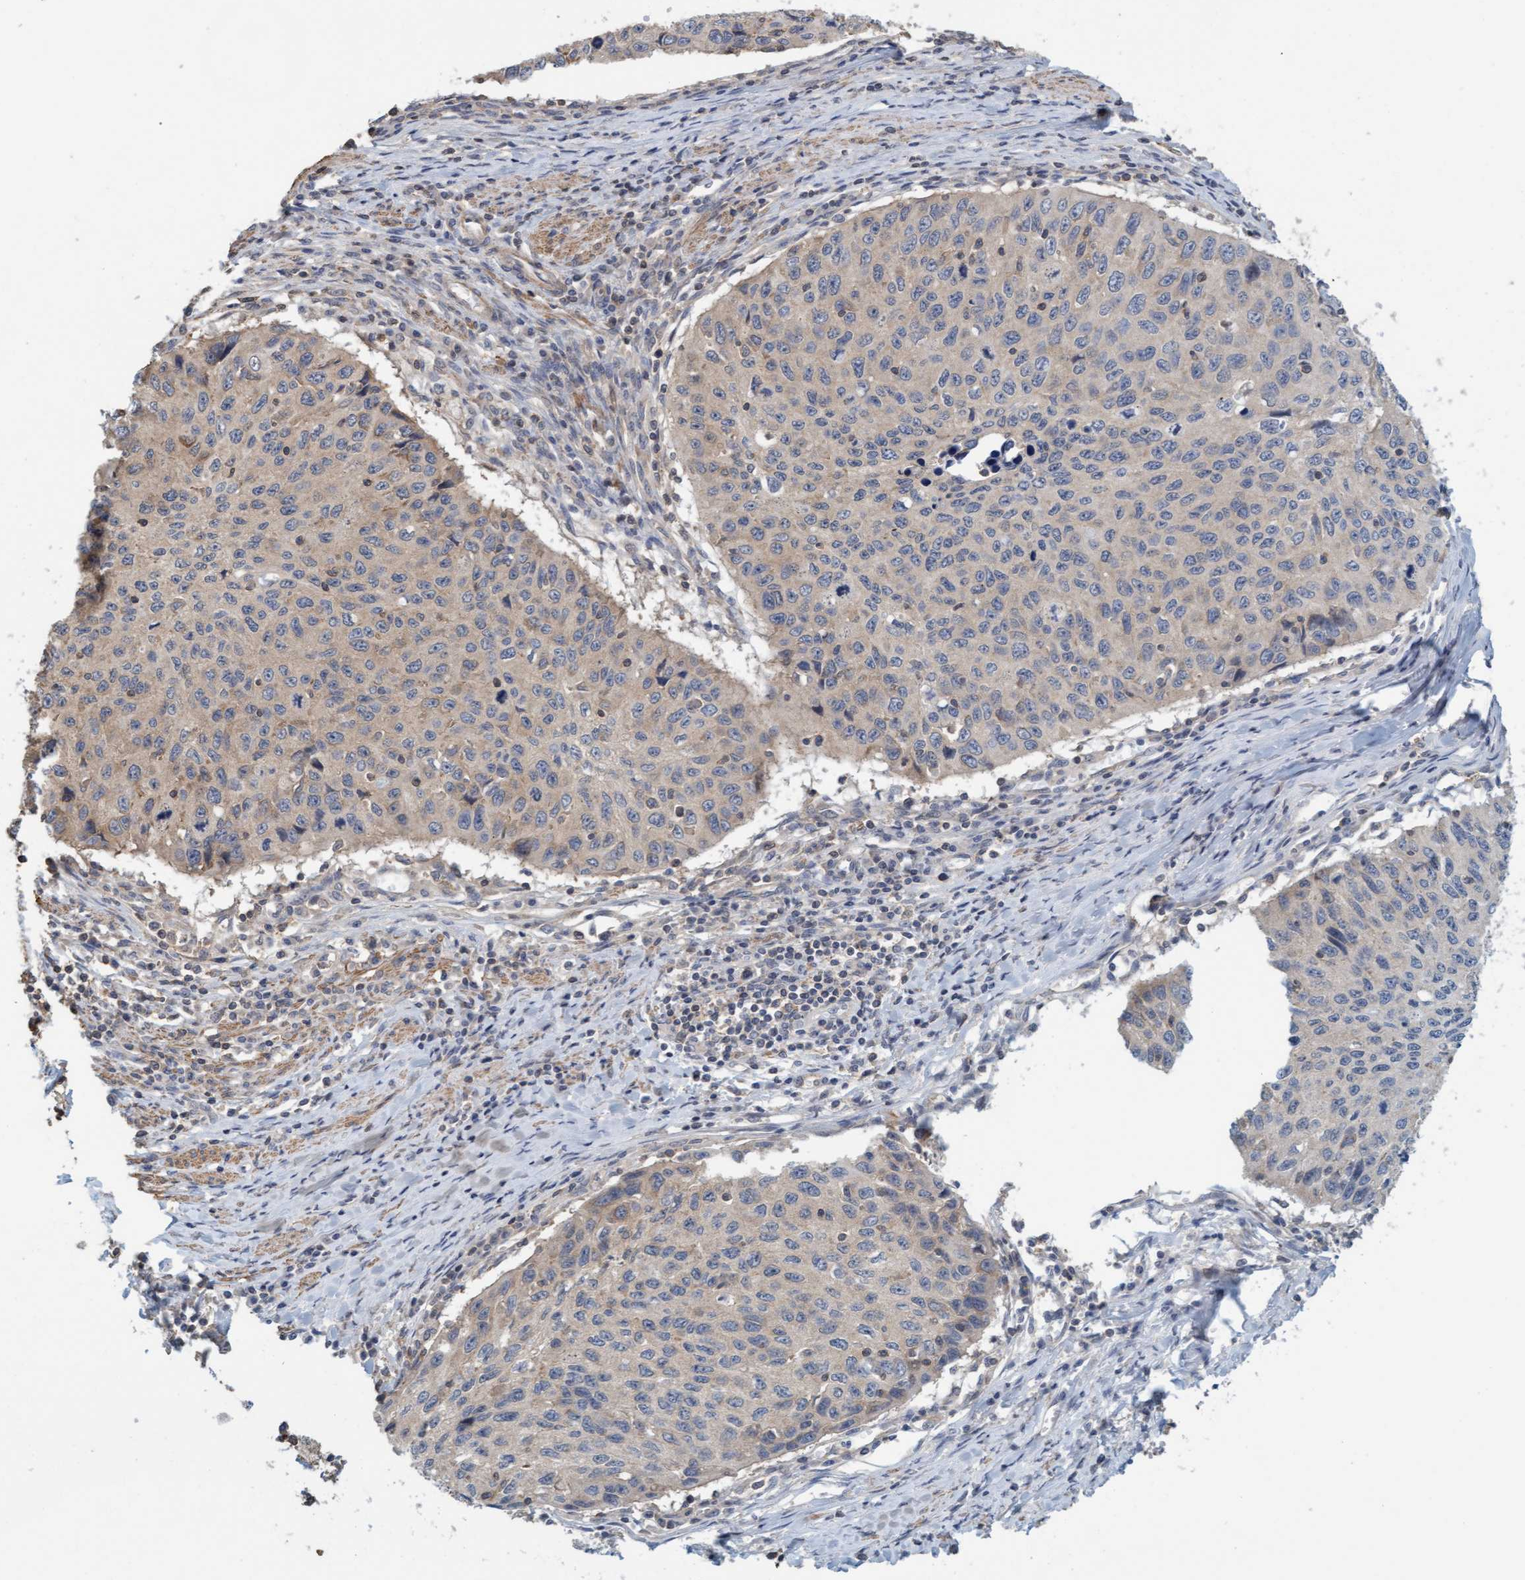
{"staining": {"intensity": "weak", "quantity": "<25%", "location": "cytoplasmic/membranous"}, "tissue": "cervical cancer", "cell_type": "Tumor cells", "image_type": "cancer", "snomed": [{"axis": "morphology", "description": "Squamous cell carcinoma, NOS"}, {"axis": "topography", "description": "Cervix"}], "caption": "Immunohistochemistry (IHC) image of squamous cell carcinoma (cervical) stained for a protein (brown), which shows no positivity in tumor cells.", "gene": "FXR2", "patient": {"sex": "female", "age": 53}}